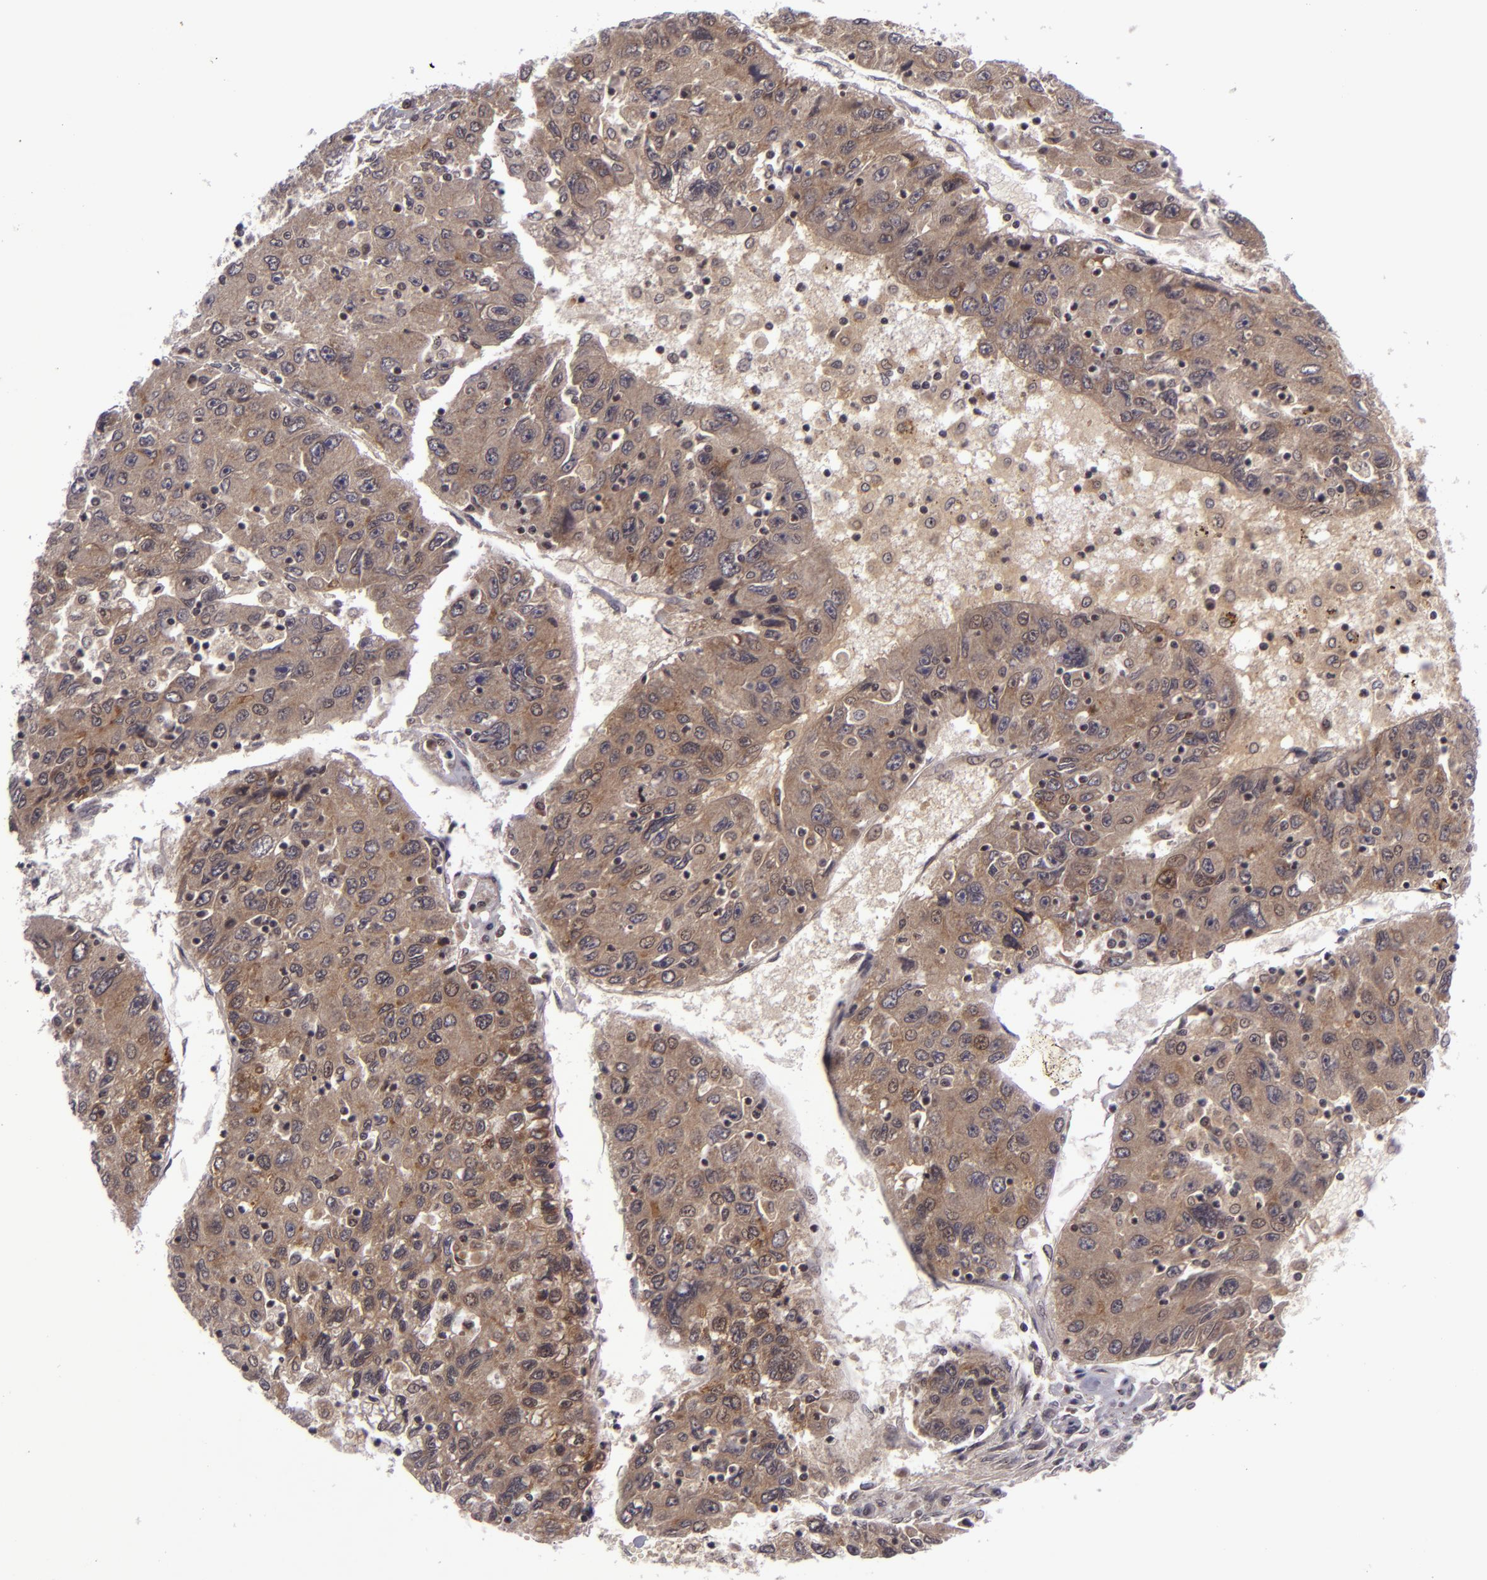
{"staining": {"intensity": "moderate", "quantity": "25%-75%", "location": "cytoplasmic/membranous"}, "tissue": "liver cancer", "cell_type": "Tumor cells", "image_type": "cancer", "snomed": [{"axis": "morphology", "description": "Carcinoma, Hepatocellular, NOS"}, {"axis": "topography", "description": "Liver"}], "caption": "Moderate cytoplasmic/membranous protein positivity is seen in about 25%-75% of tumor cells in liver hepatocellular carcinoma. (DAB IHC, brown staining for protein, blue staining for nuclei).", "gene": "CASP8", "patient": {"sex": "male", "age": 49}}